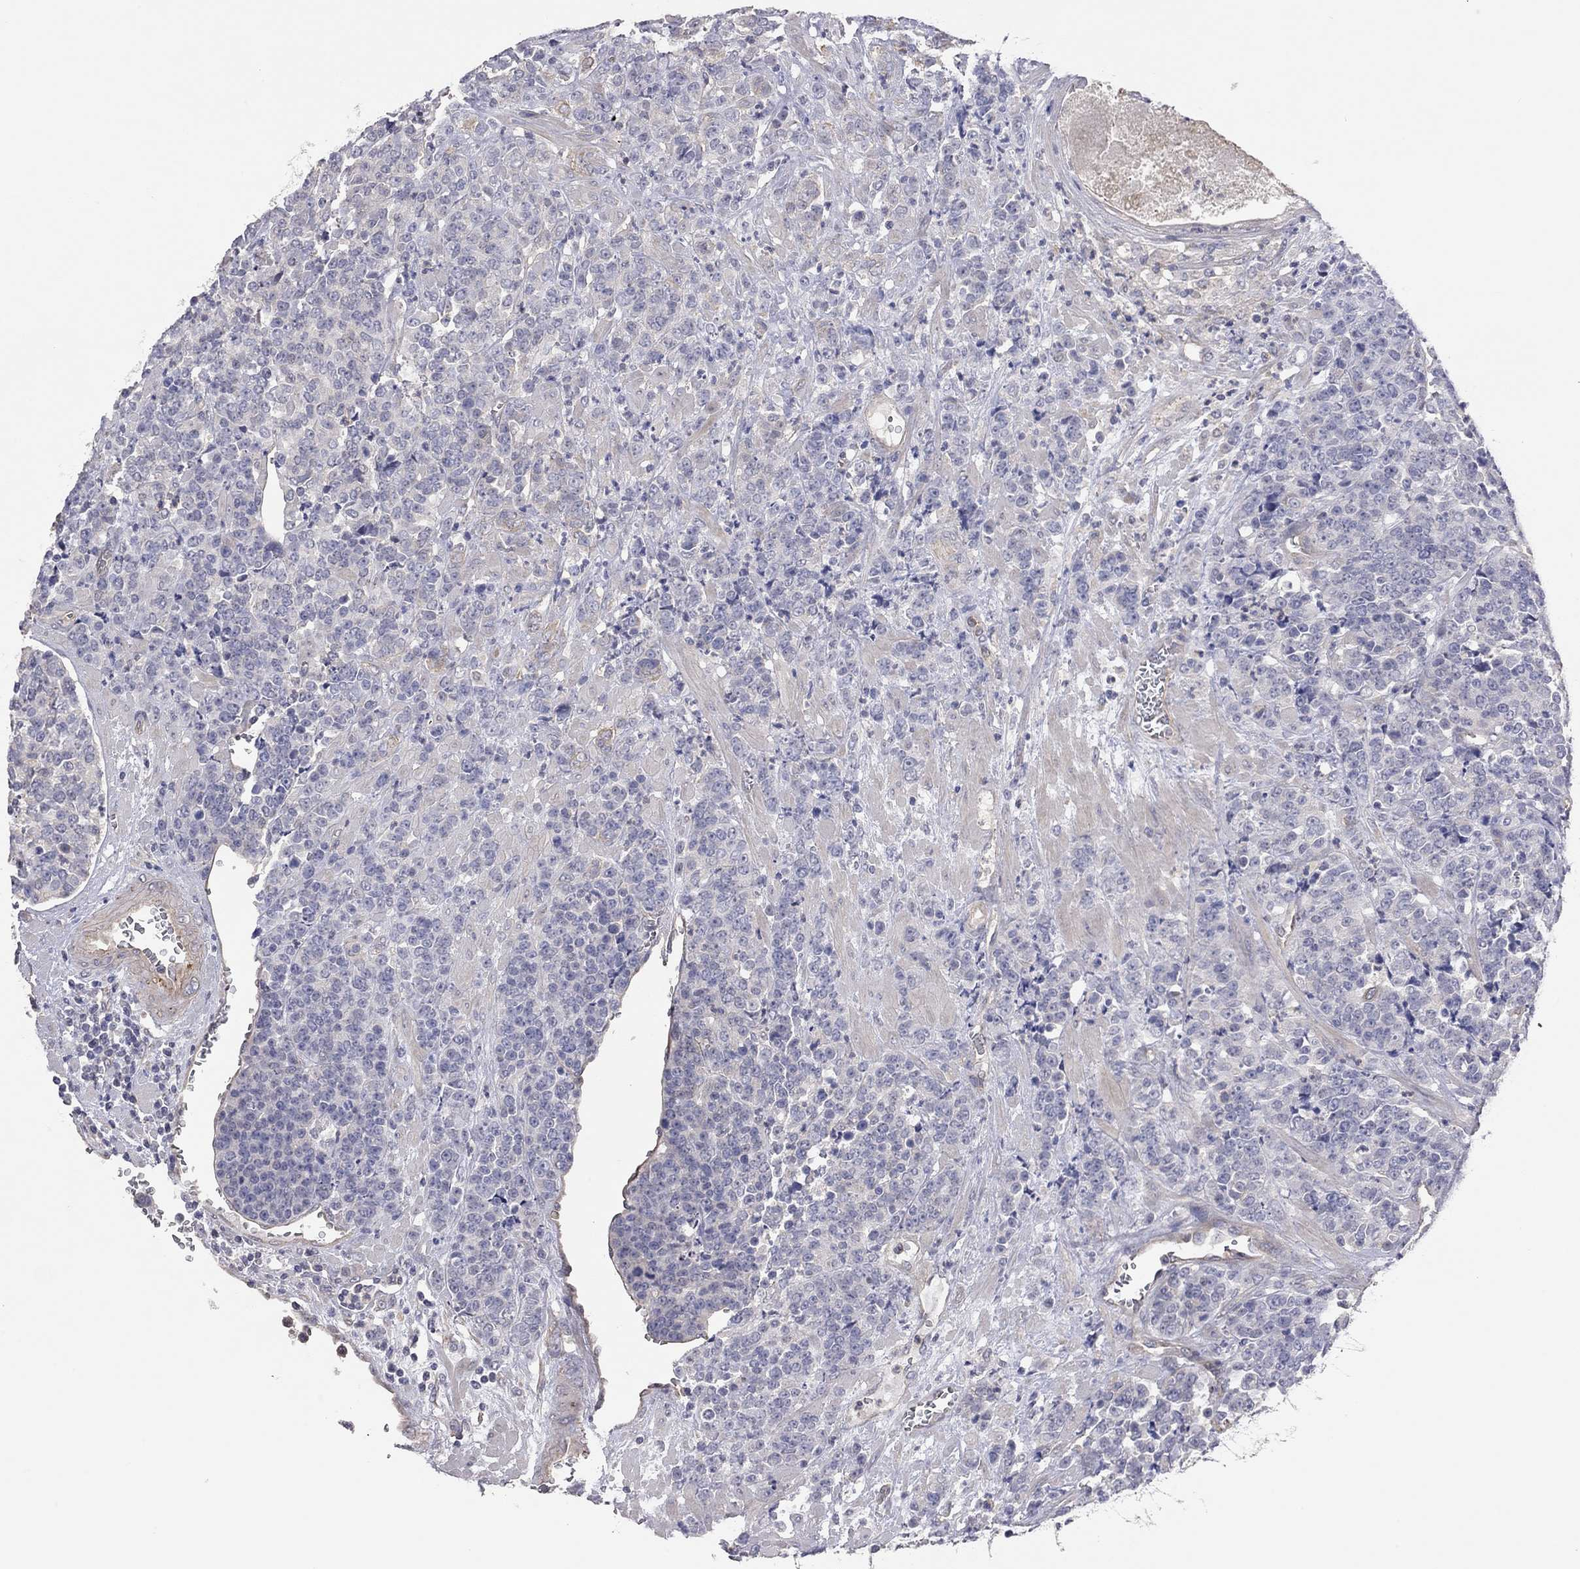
{"staining": {"intensity": "negative", "quantity": "none", "location": "none"}, "tissue": "prostate cancer", "cell_type": "Tumor cells", "image_type": "cancer", "snomed": [{"axis": "morphology", "description": "Adenocarcinoma, NOS"}, {"axis": "topography", "description": "Prostate"}], "caption": "The IHC histopathology image has no significant positivity in tumor cells of prostate cancer tissue.", "gene": "KCNB1", "patient": {"sex": "male", "age": 67}}